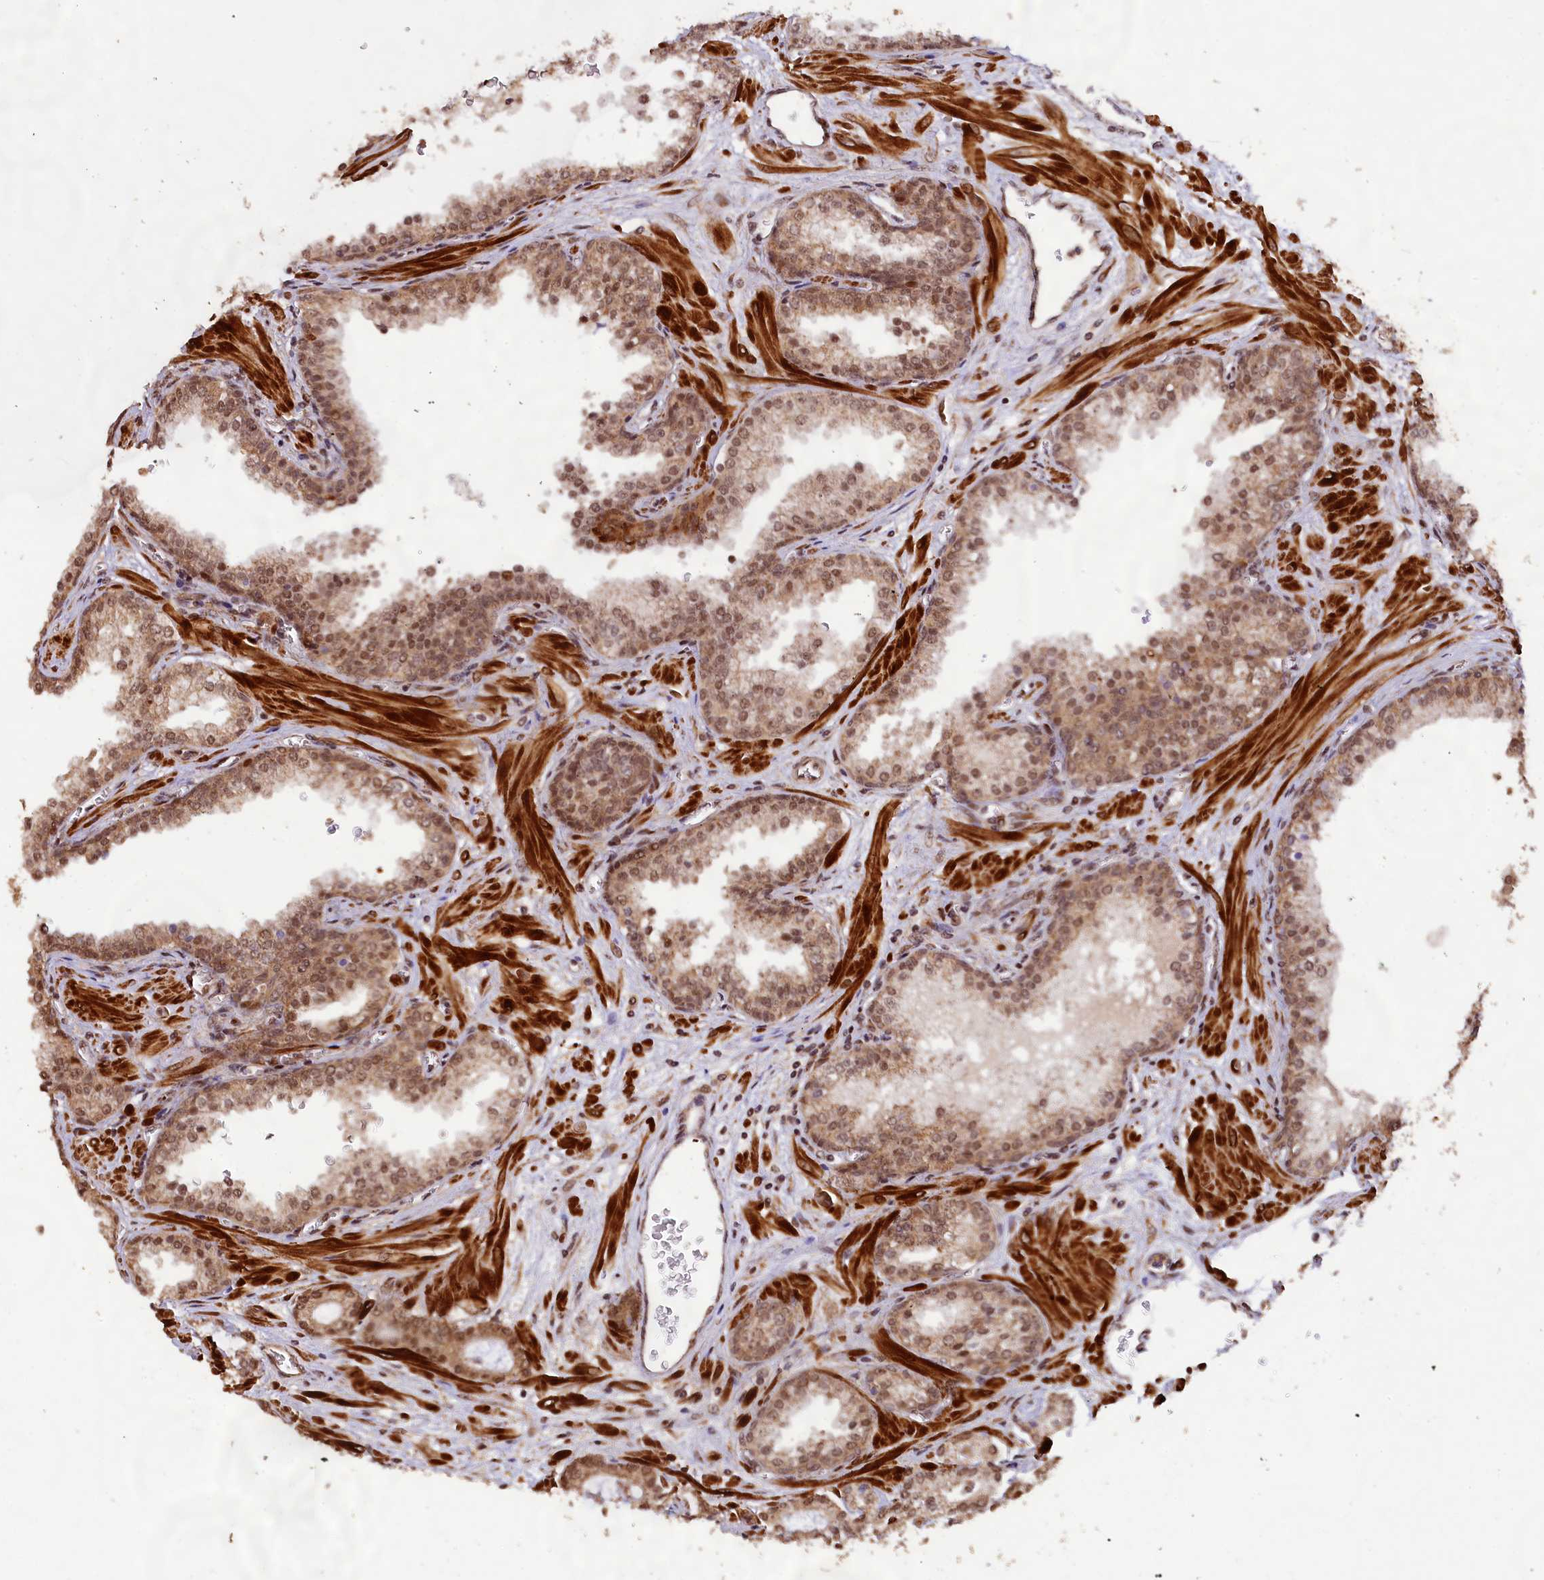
{"staining": {"intensity": "moderate", "quantity": ">75%", "location": "cytoplasmic/membranous,nuclear"}, "tissue": "prostate cancer", "cell_type": "Tumor cells", "image_type": "cancer", "snomed": [{"axis": "morphology", "description": "Adenocarcinoma, Low grade"}, {"axis": "topography", "description": "Prostate"}], "caption": "DAB (3,3'-diaminobenzidine) immunohistochemical staining of prostate adenocarcinoma (low-grade) reveals moderate cytoplasmic/membranous and nuclear protein expression in about >75% of tumor cells.", "gene": "SHPRH", "patient": {"sex": "male", "age": 67}}